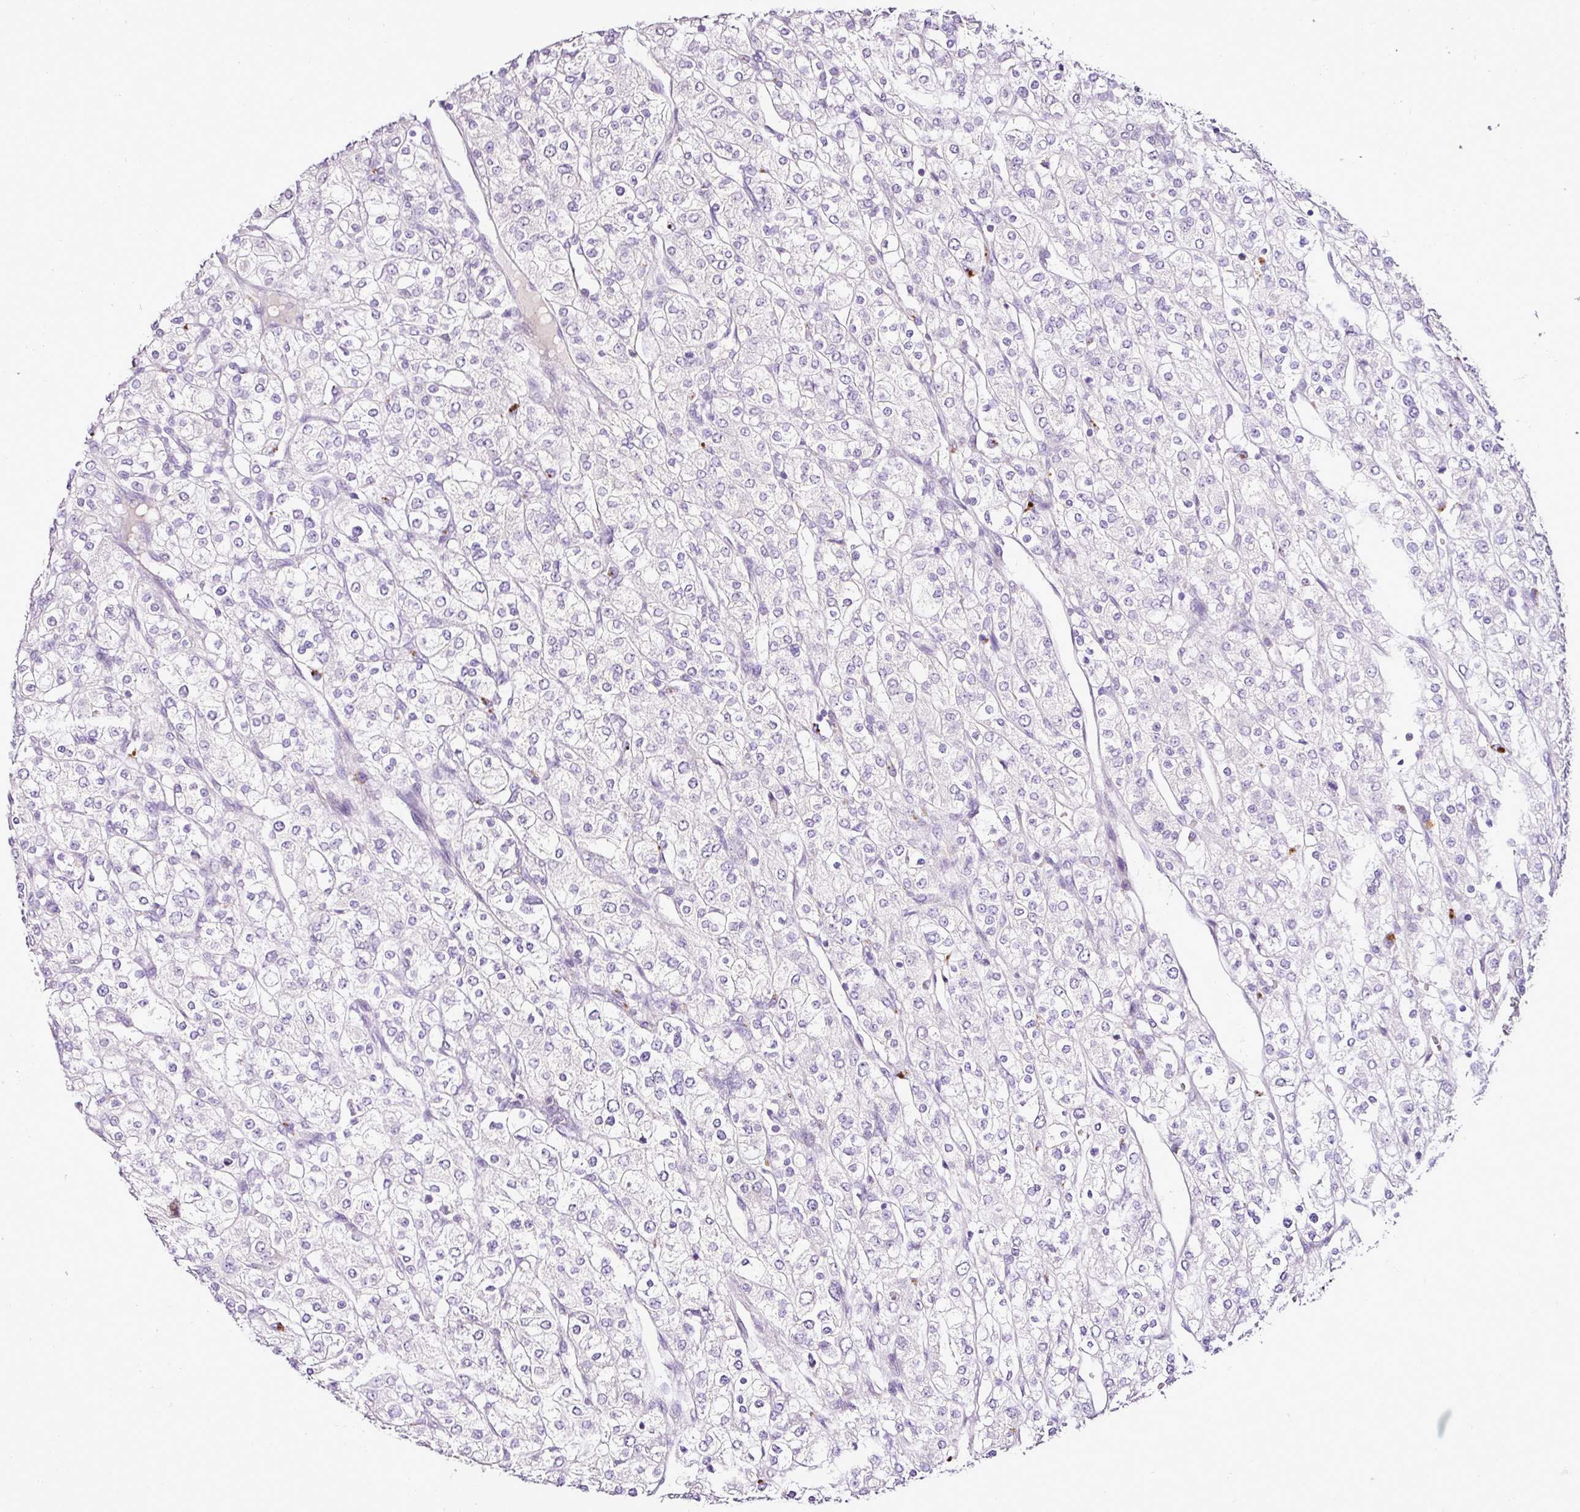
{"staining": {"intensity": "negative", "quantity": "none", "location": "none"}, "tissue": "renal cancer", "cell_type": "Tumor cells", "image_type": "cancer", "snomed": [{"axis": "morphology", "description": "Adenocarcinoma, NOS"}, {"axis": "topography", "description": "Kidney"}], "caption": "A histopathology image of renal cancer (adenocarcinoma) stained for a protein reveals no brown staining in tumor cells.", "gene": "ESR1", "patient": {"sex": "male", "age": 80}}